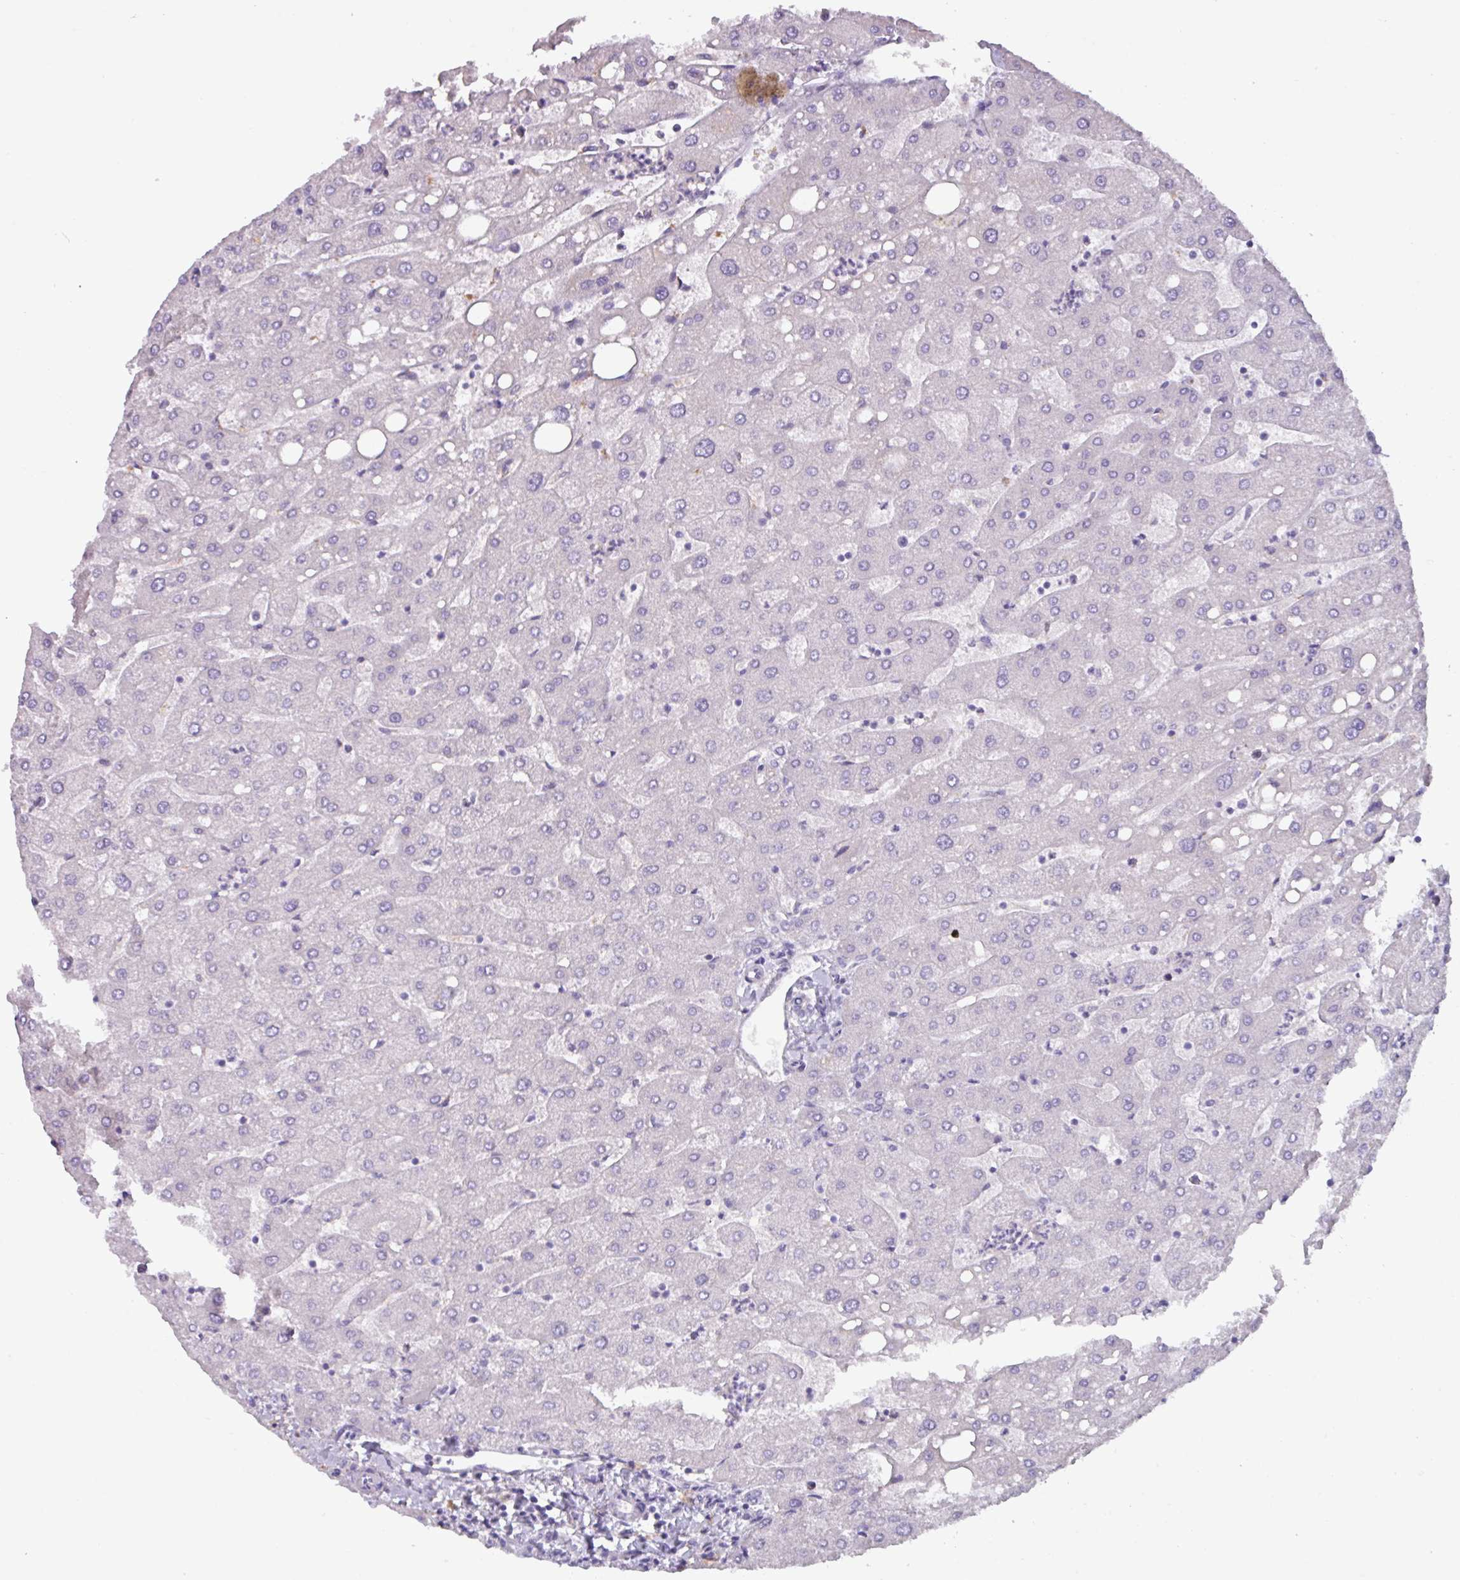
{"staining": {"intensity": "negative", "quantity": "none", "location": "none"}, "tissue": "liver", "cell_type": "Cholangiocytes", "image_type": "normal", "snomed": [{"axis": "morphology", "description": "Normal tissue, NOS"}, {"axis": "topography", "description": "Liver"}], "caption": "Immunohistochemistry (IHC) of unremarkable human liver demonstrates no expression in cholangiocytes.", "gene": "OR2T10", "patient": {"sex": "male", "age": 67}}